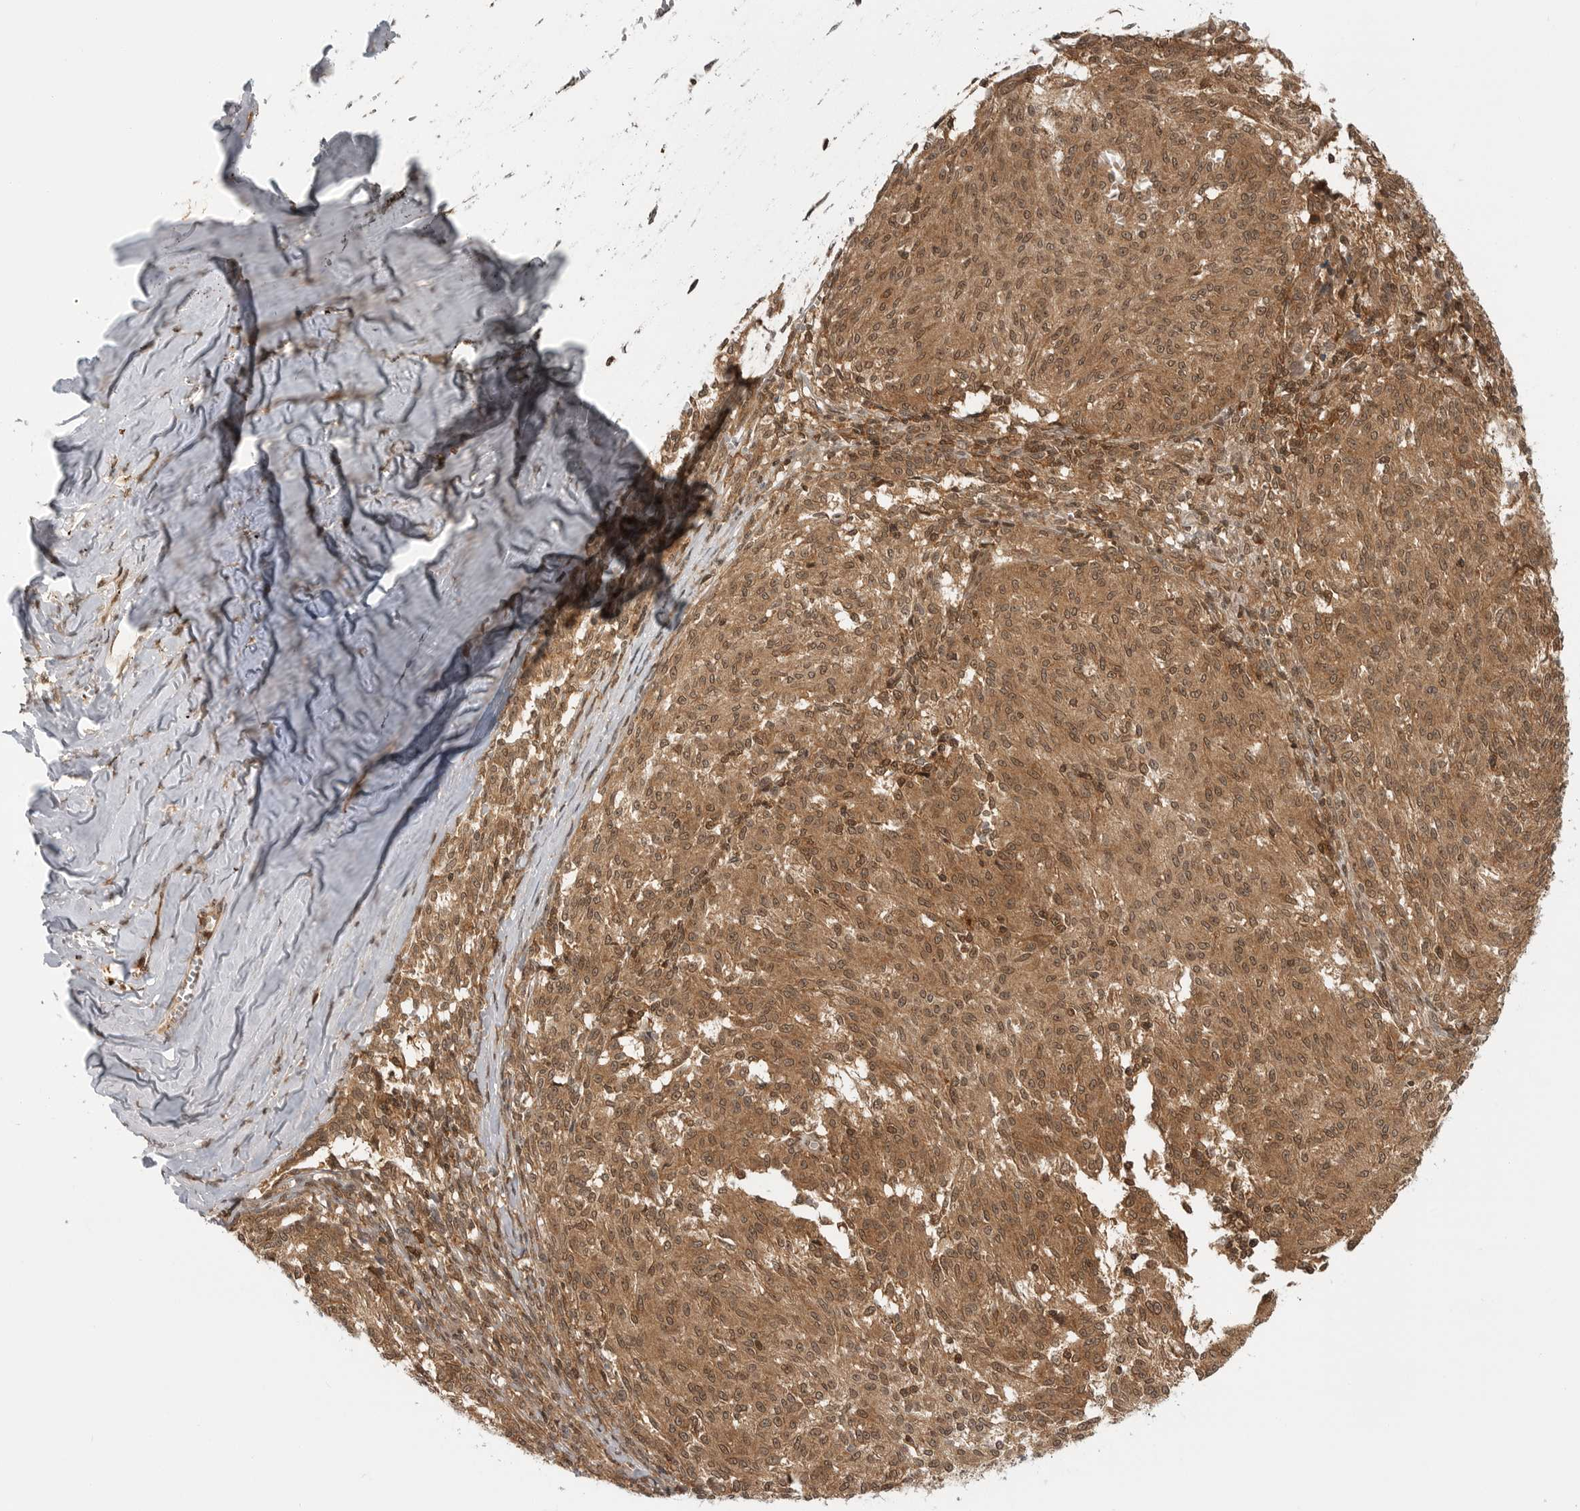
{"staining": {"intensity": "moderate", "quantity": ">75%", "location": "cytoplasmic/membranous,nuclear"}, "tissue": "melanoma", "cell_type": "Tumor cells", "image_type": "cancer", "snomed": [{"axis": "morphology", "description": "Malignant melanoma, NOS"}, {"axis": "topography", "description": "Skin"}], "caption": "A brown stain labels moderate cytoplasmic/membranous and nuclear staining of a protein in malignant melanoma tumor cells. (DAB (3,3'-diaminobenzidine) IHC, brown staining for protein, blue staining for nuclei).", "gene": "SZRD1", "patient": {"sex": "female", "age": 72}}